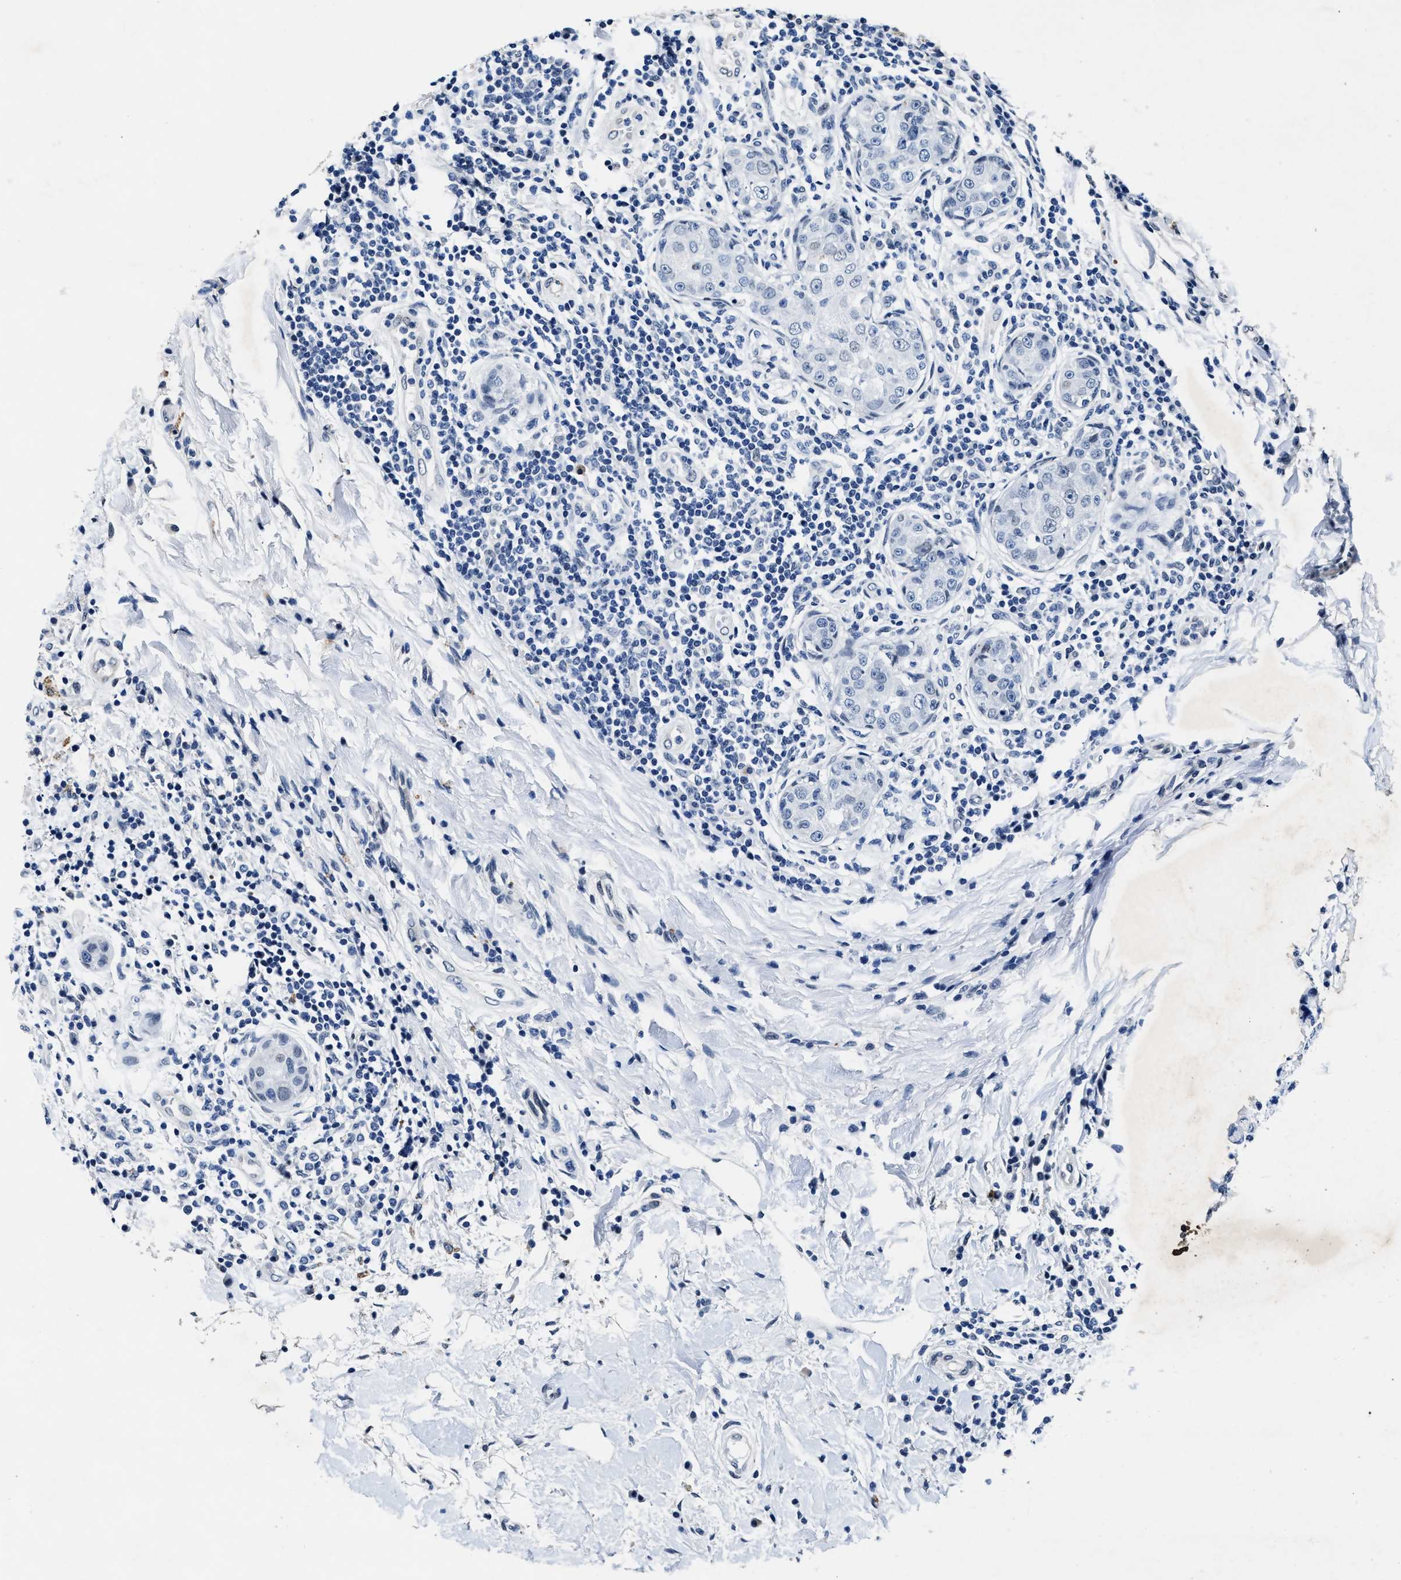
{"staining": {"intensity": "negative", "quantity": "none", "location": "none"}, "tissue": "breast cancer", "cell_type": "Tumor cells", "image_type": "cancer", "snomed": [{"axis": "morphology", "description": "Duct carcinoma"}, {"axis": "topography", "description": "Breast"}], "caption": "Tumor cells are negative for brown protein staining in invasive ductal carcinoma (breast).", "gene": "UBN2", "patient": {"sex": "female", "age": 27}}